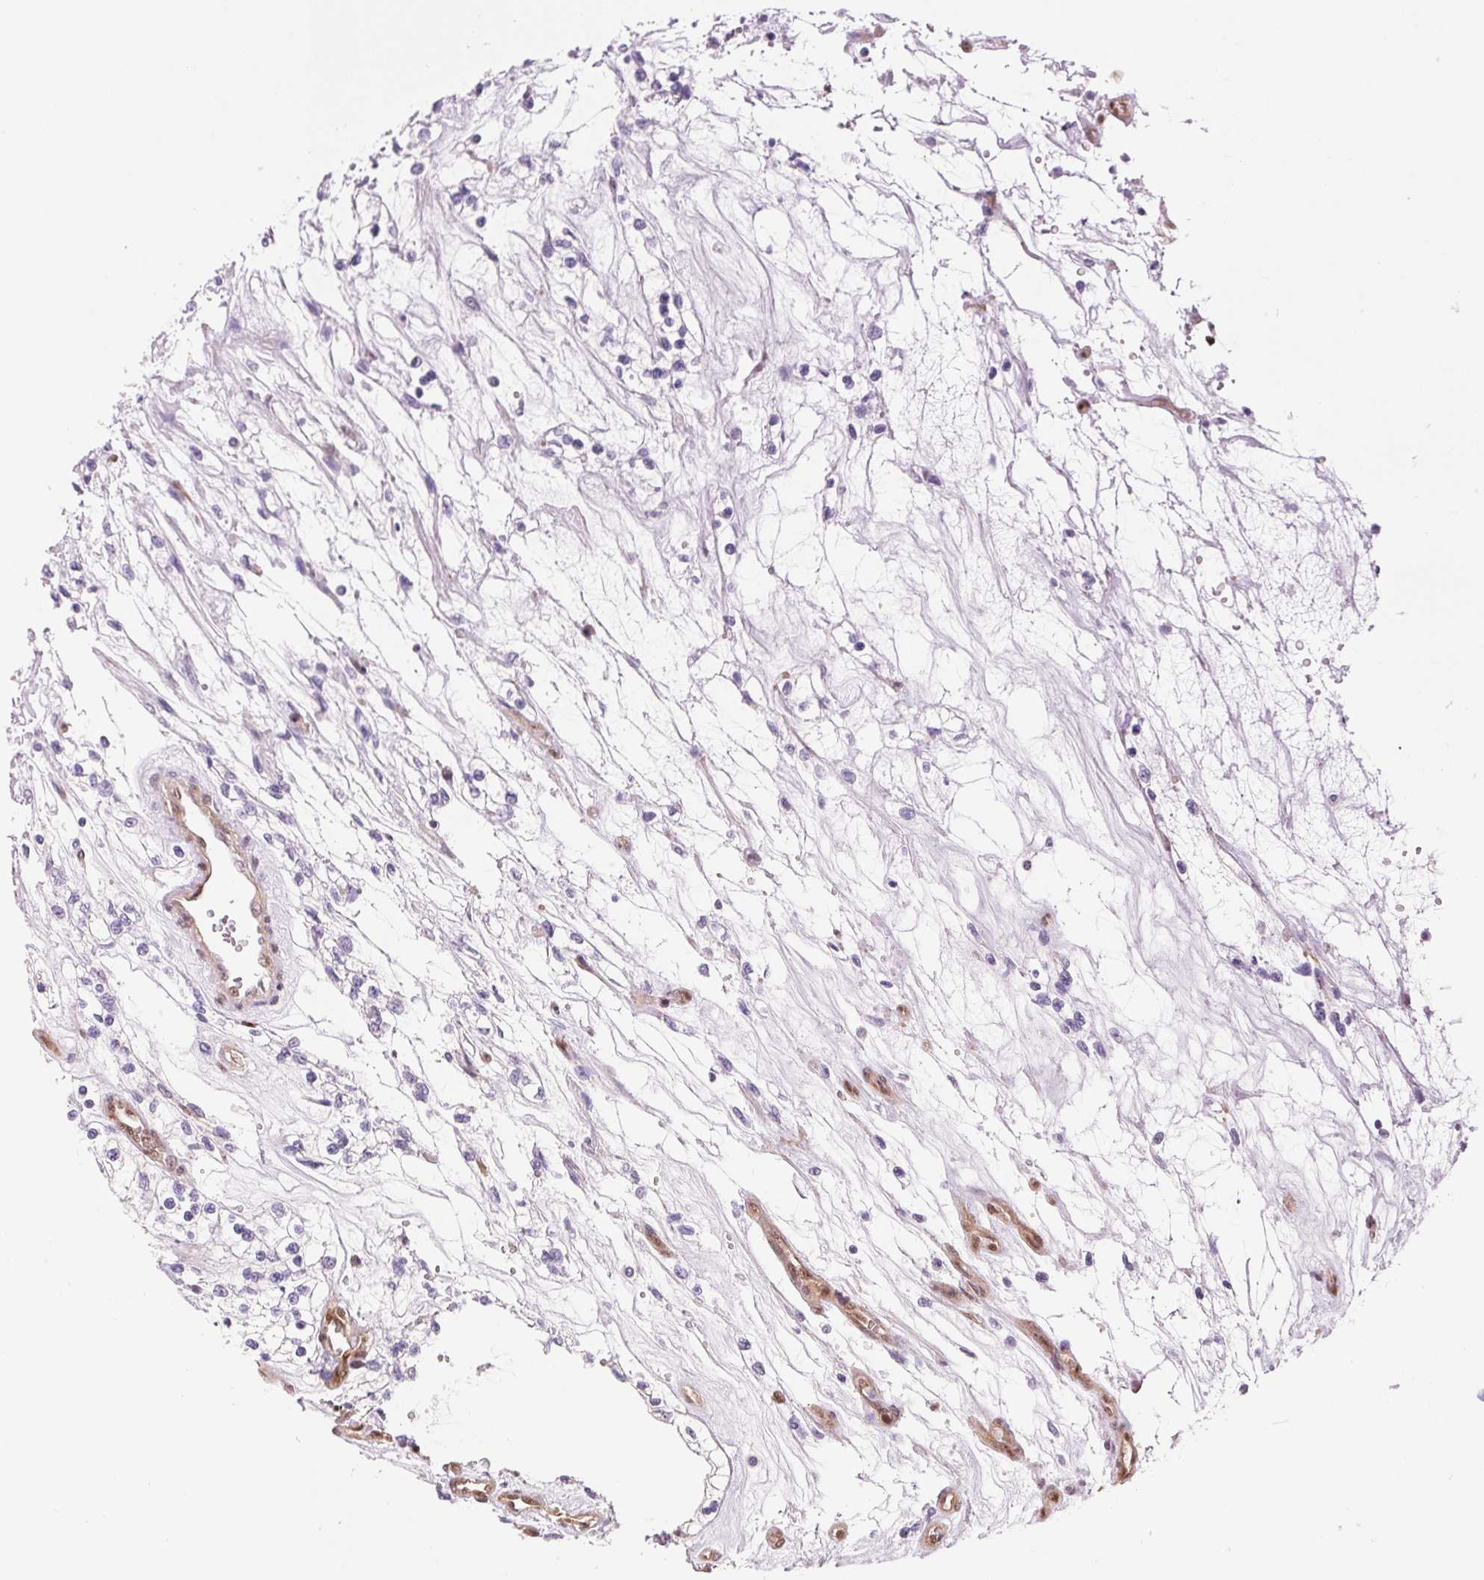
{"staining": {"intensity": "negative", "quantity": "none", "location": "none"}, "tissue": "renal cancer", "cell_type": "Tumor cells", "image_type": "cancer", "snomed": [{"axis": "morphology", "description": "Adenocarcinoma, NOS"}, {"axis": "topography", "description": "Kidney"}], "caption": "A high-resolution photomicrograph shows immunohistochemistry (IHC) staining of renal cancer (adenocarcinoma), which reveals no significant staining in tumor cells. (DAB immunohistochemistry visualized using brightfield microscopy, high magnification).", "gene": "SMTN", "patient": {"sex": "female", "age": 69}}